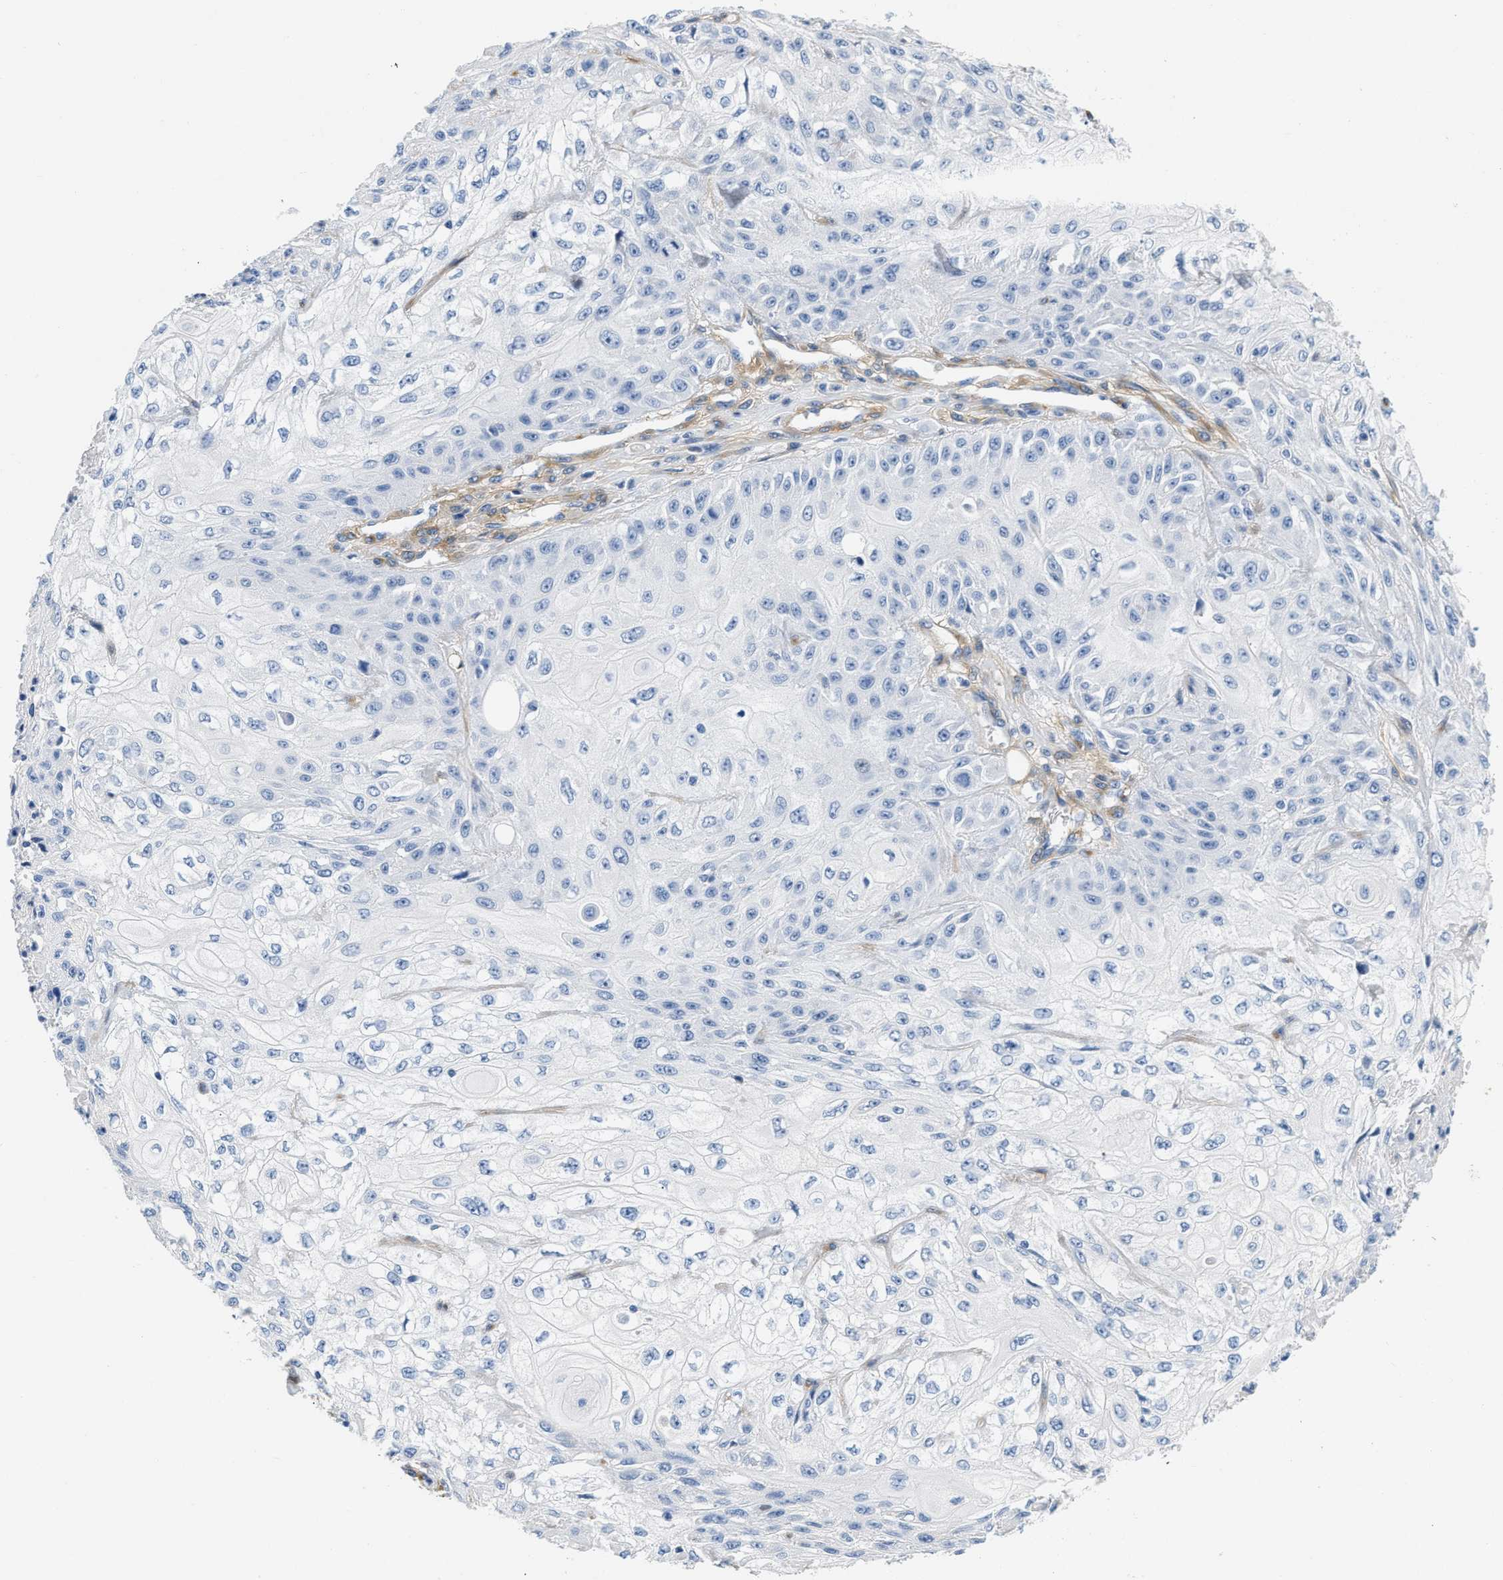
{"staining": {"intensity": "negative", "quantity": "none", "location": "none"}, "tissue": "skin cancer", "cell_type": "Tumor cells", "image_type": "cancer", "snomed": [{"axis": "morphology", "description": "Squamous cell carcinoma, NOS"}, {"axis": "morphology", "description": "Squamous cell carcinoma, metastatic, NOS"}, {"axis": "topography", "description": "Skin"}, {"axis": "topography", "description": "Lymph node"}], "caption": "IHC of human skin cancer displays no expression in tumor cells.", "gene": "PDGFRB", "patient": {"sex": "male", "age": 75}}